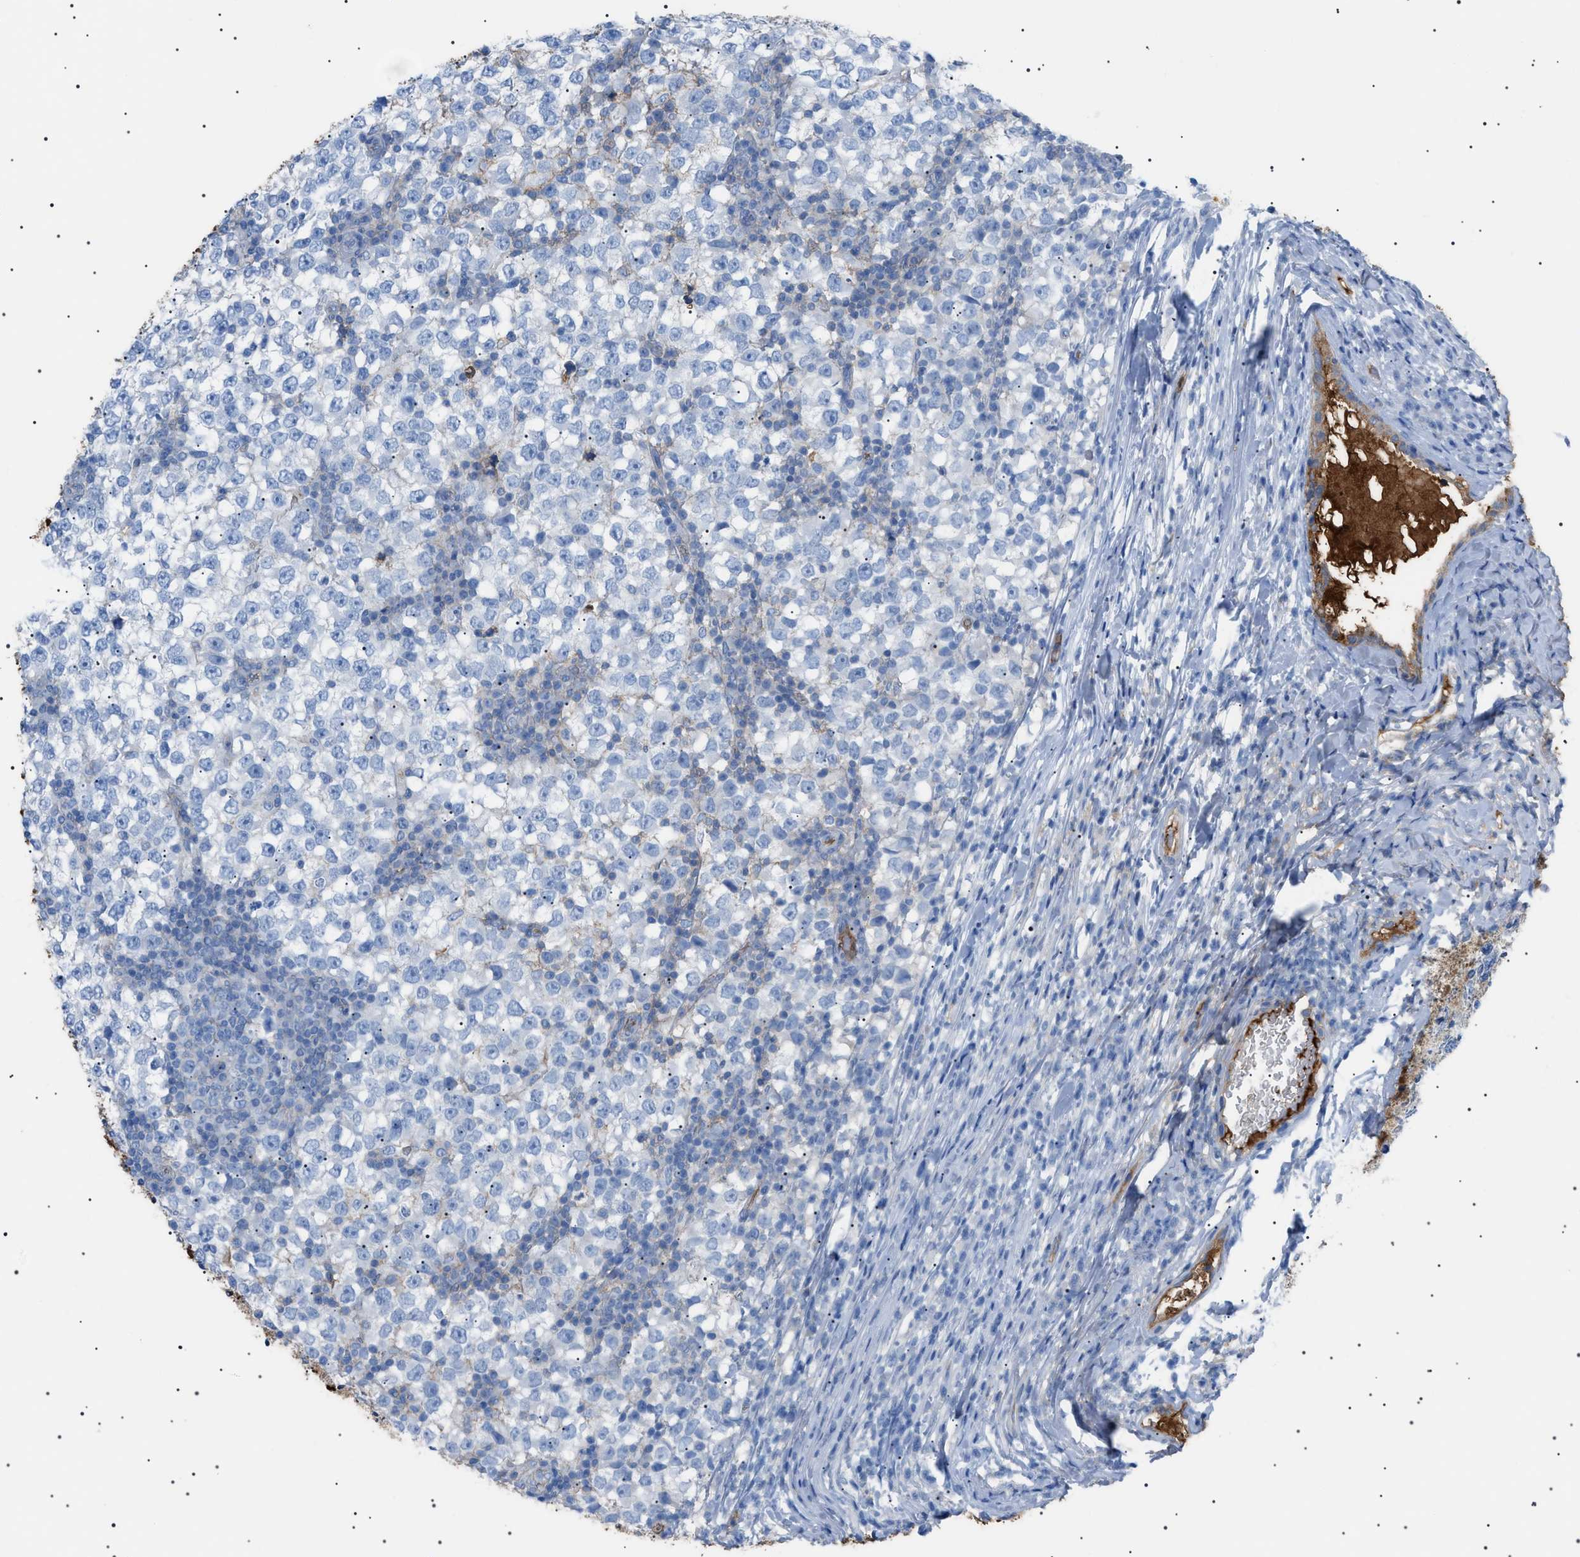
{"staining": {"intensity": "negative", "quantity": "none", "location": "none"}, "tissue": "testis cancer", "cell_type": "Tumor cells", "image_type": "cancer", "snomed": [{"axis": "morphology", "description": "Seminoma, NOS"}, {"axis": "topography", "description": "Testis"}], "caption": "An IHC micrograph of seminoma (testis) is shown. There is no staining in tumor cells of seminoma (testis).", "gene": "LPA", "patient": {"sex": "male", "age": 65}}